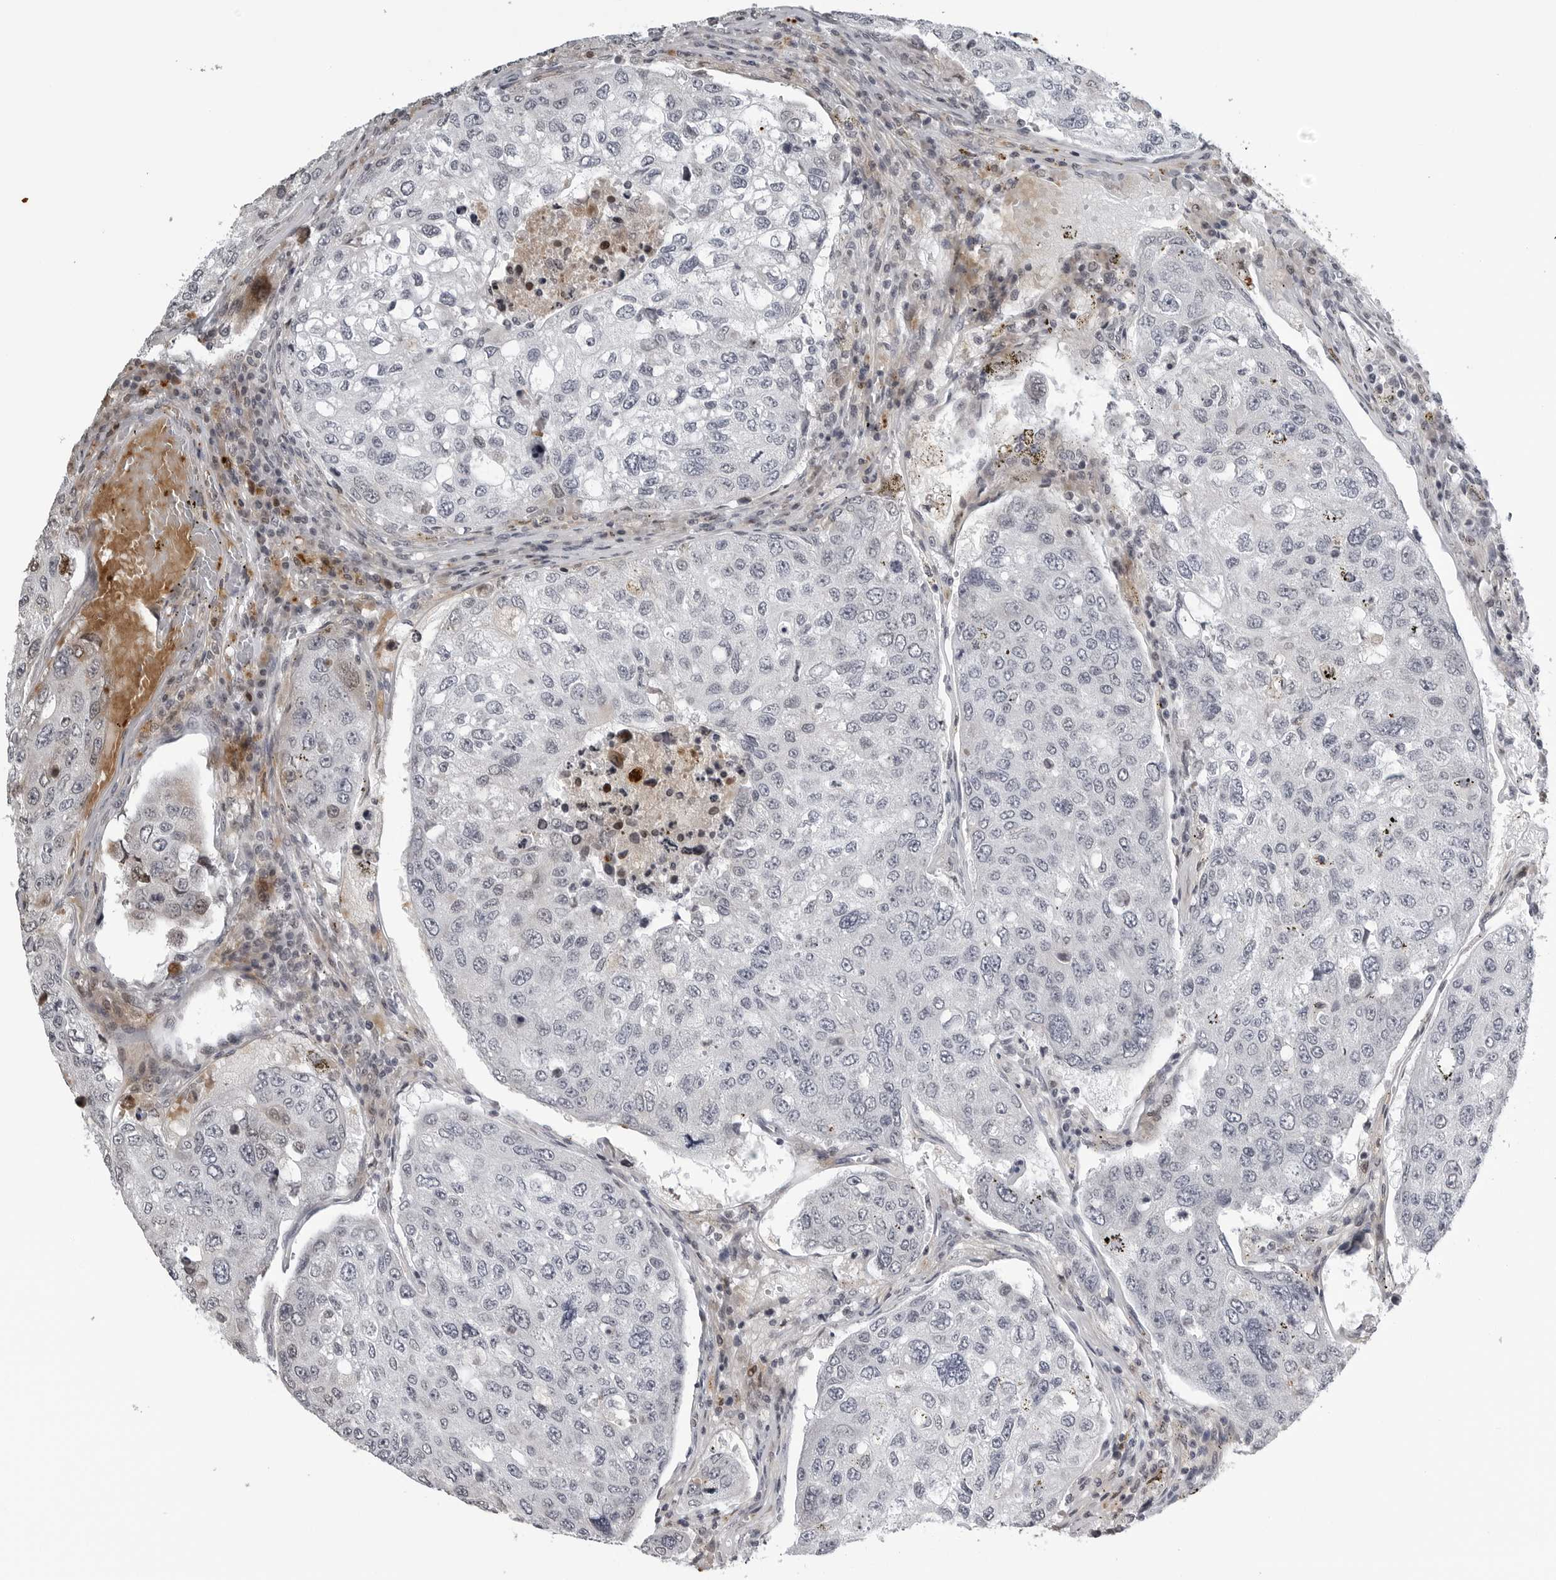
{"staining": {"intensity": "negative", "quantity": "none", "location": "none"}, "tissue": "urothelial cancer", "cell_type": "Tumor cells", "image_type": "cancer", "snomed": [{"axis": "morphology", "description": "Urothelial carcinoma, High grade"}, {"axis": "topography", "description": "Lymph node"}, {"axis": "topography", "description": "Urinary bladder"}], "caption": "A histopathology image of urothelial cancer stained for a protein displays no brown staining in tumor cells.", "gene": "CXCR5", "patient": {"sex": "male", "age": 51}}